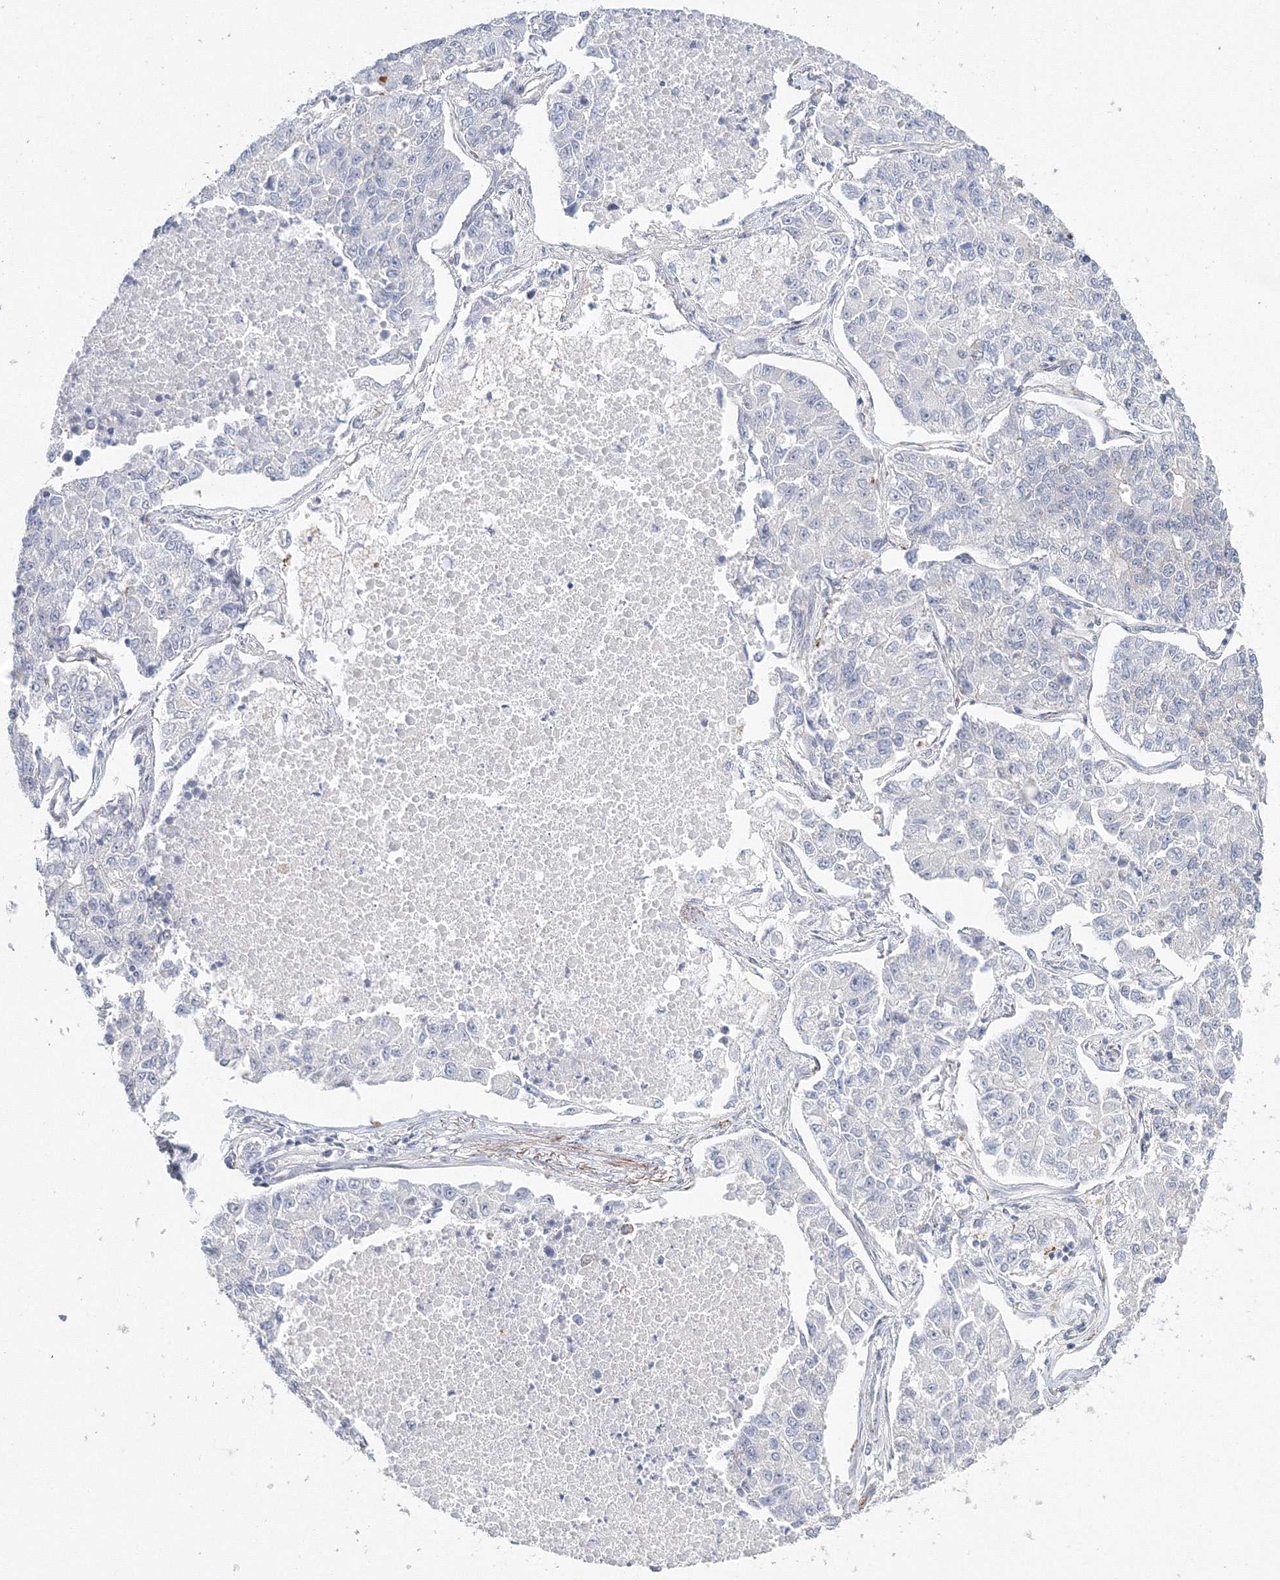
{"staining": {"intensity": "negative", "quantity": "none", "location": "none"}, "tissue": "lung cancer", "cell_type": "Tumor cells", "image_type": "cancer", "snomed": [{"axis": "morphology", "description": "Adenocarcinoma, NOS"}, {"axis": "topography", "description": "Lung"}], "caption": "Immunohistochemistry (IHC) histopathology image of human lung adenocarcinoma stained for a protein (brown), which exhibits no staining in tumor cells. (DAB IHC visualized using brightfield microscopy, high magnification).", "gene": "SIRT7", "patient": {"sex": "male", "age": 49}}